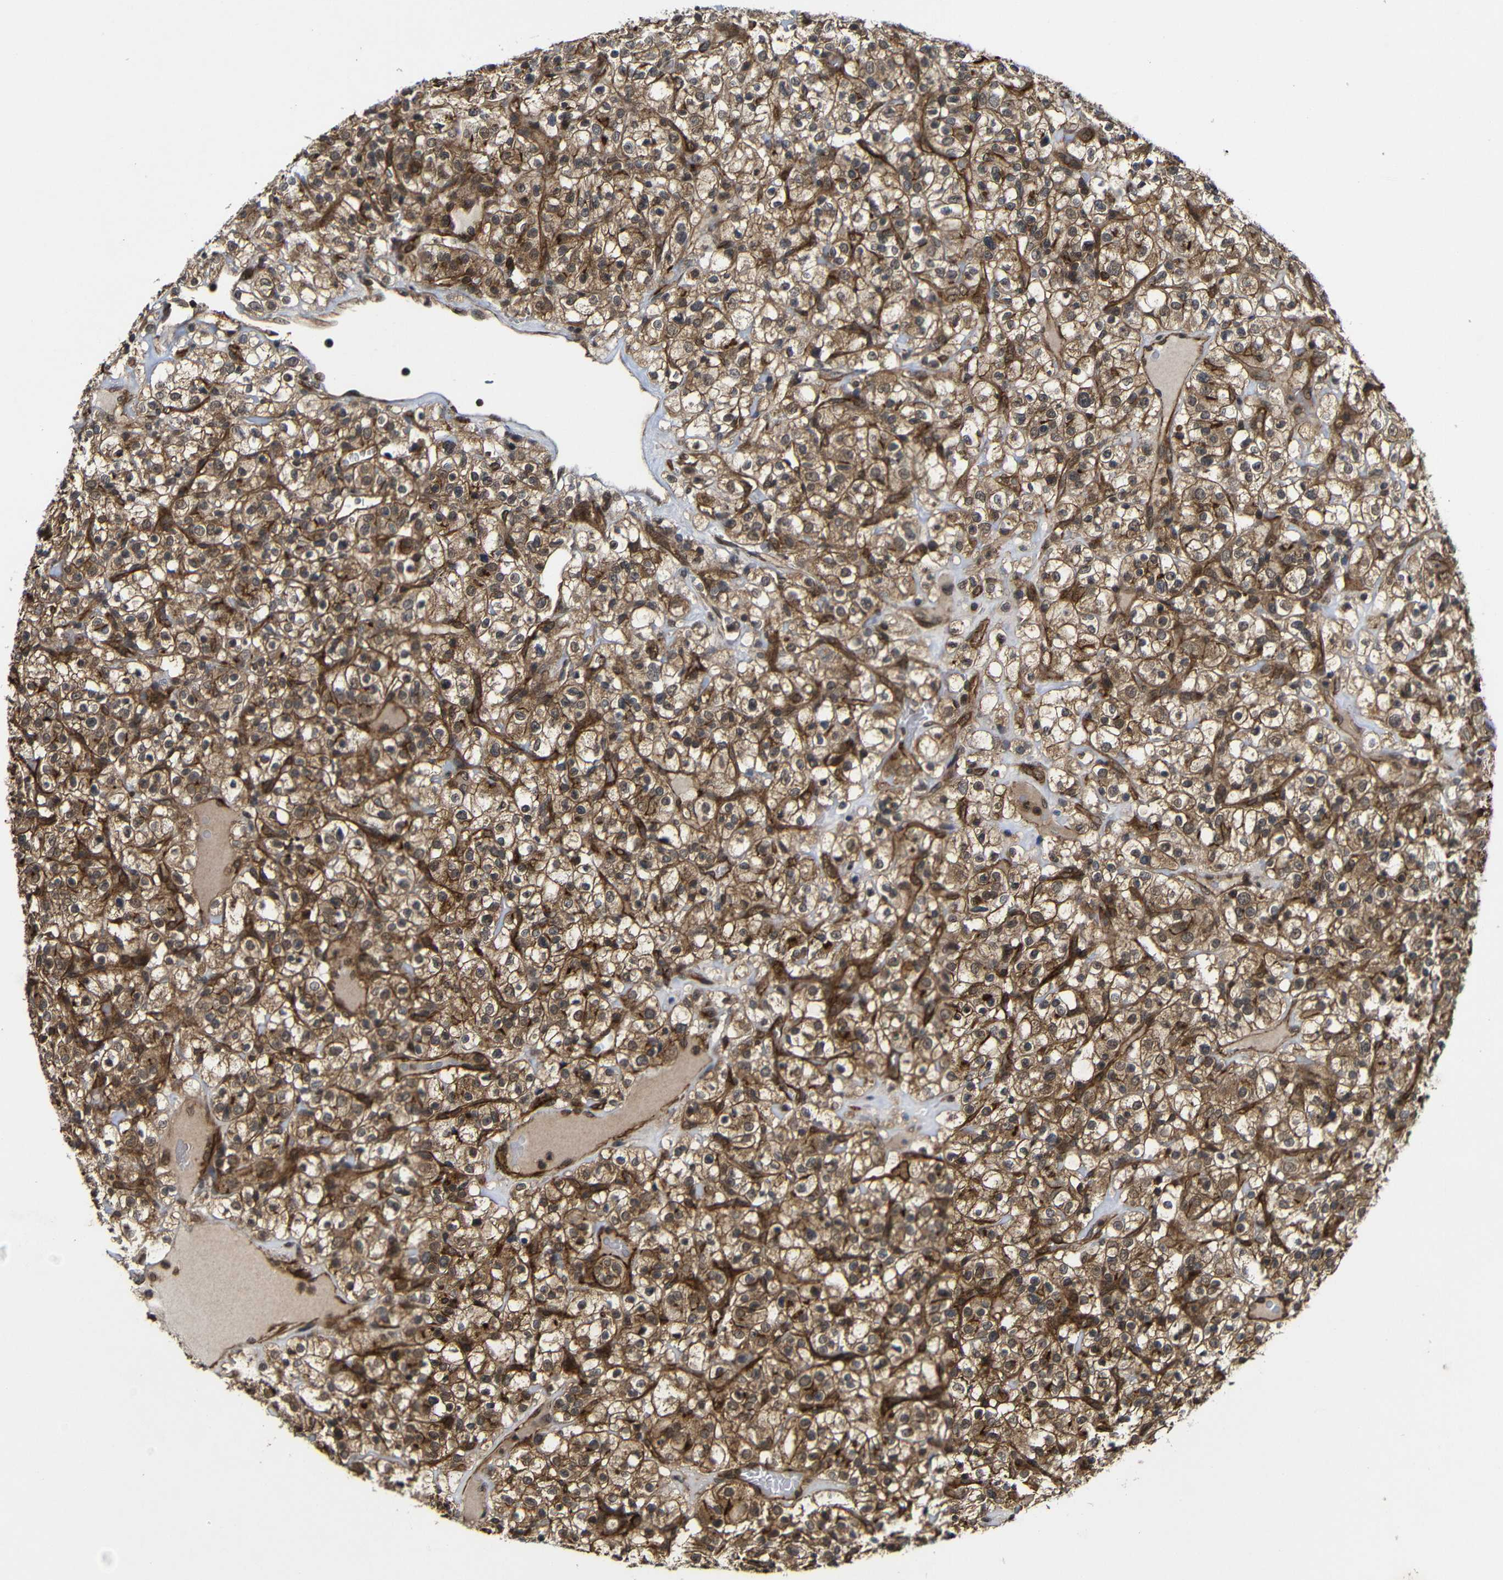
{"staining": {"intensity": "moderate", "quantity": ">75%", "location": "cytoplasmic/membranous"}, "tissue": "renal cancer", "cell_type": "Tumor cells", "image_type": "cancer", "snomed": [{"axis": "morphology", "description": "Normal tissue, NOS"}, {"axis": "morphology", "description": "Adenocarcinoma, NOS"}, {"axis": "topography", "description": "Kidney"}], "caption": "Renal cancer tissue shows moderate cytoplasmic/membranous staining in about >75% of tumor cells, visualized by immunohistochemistry.", "gene": "NANOS1", "patient": {"sex": "female", "age": 72}}